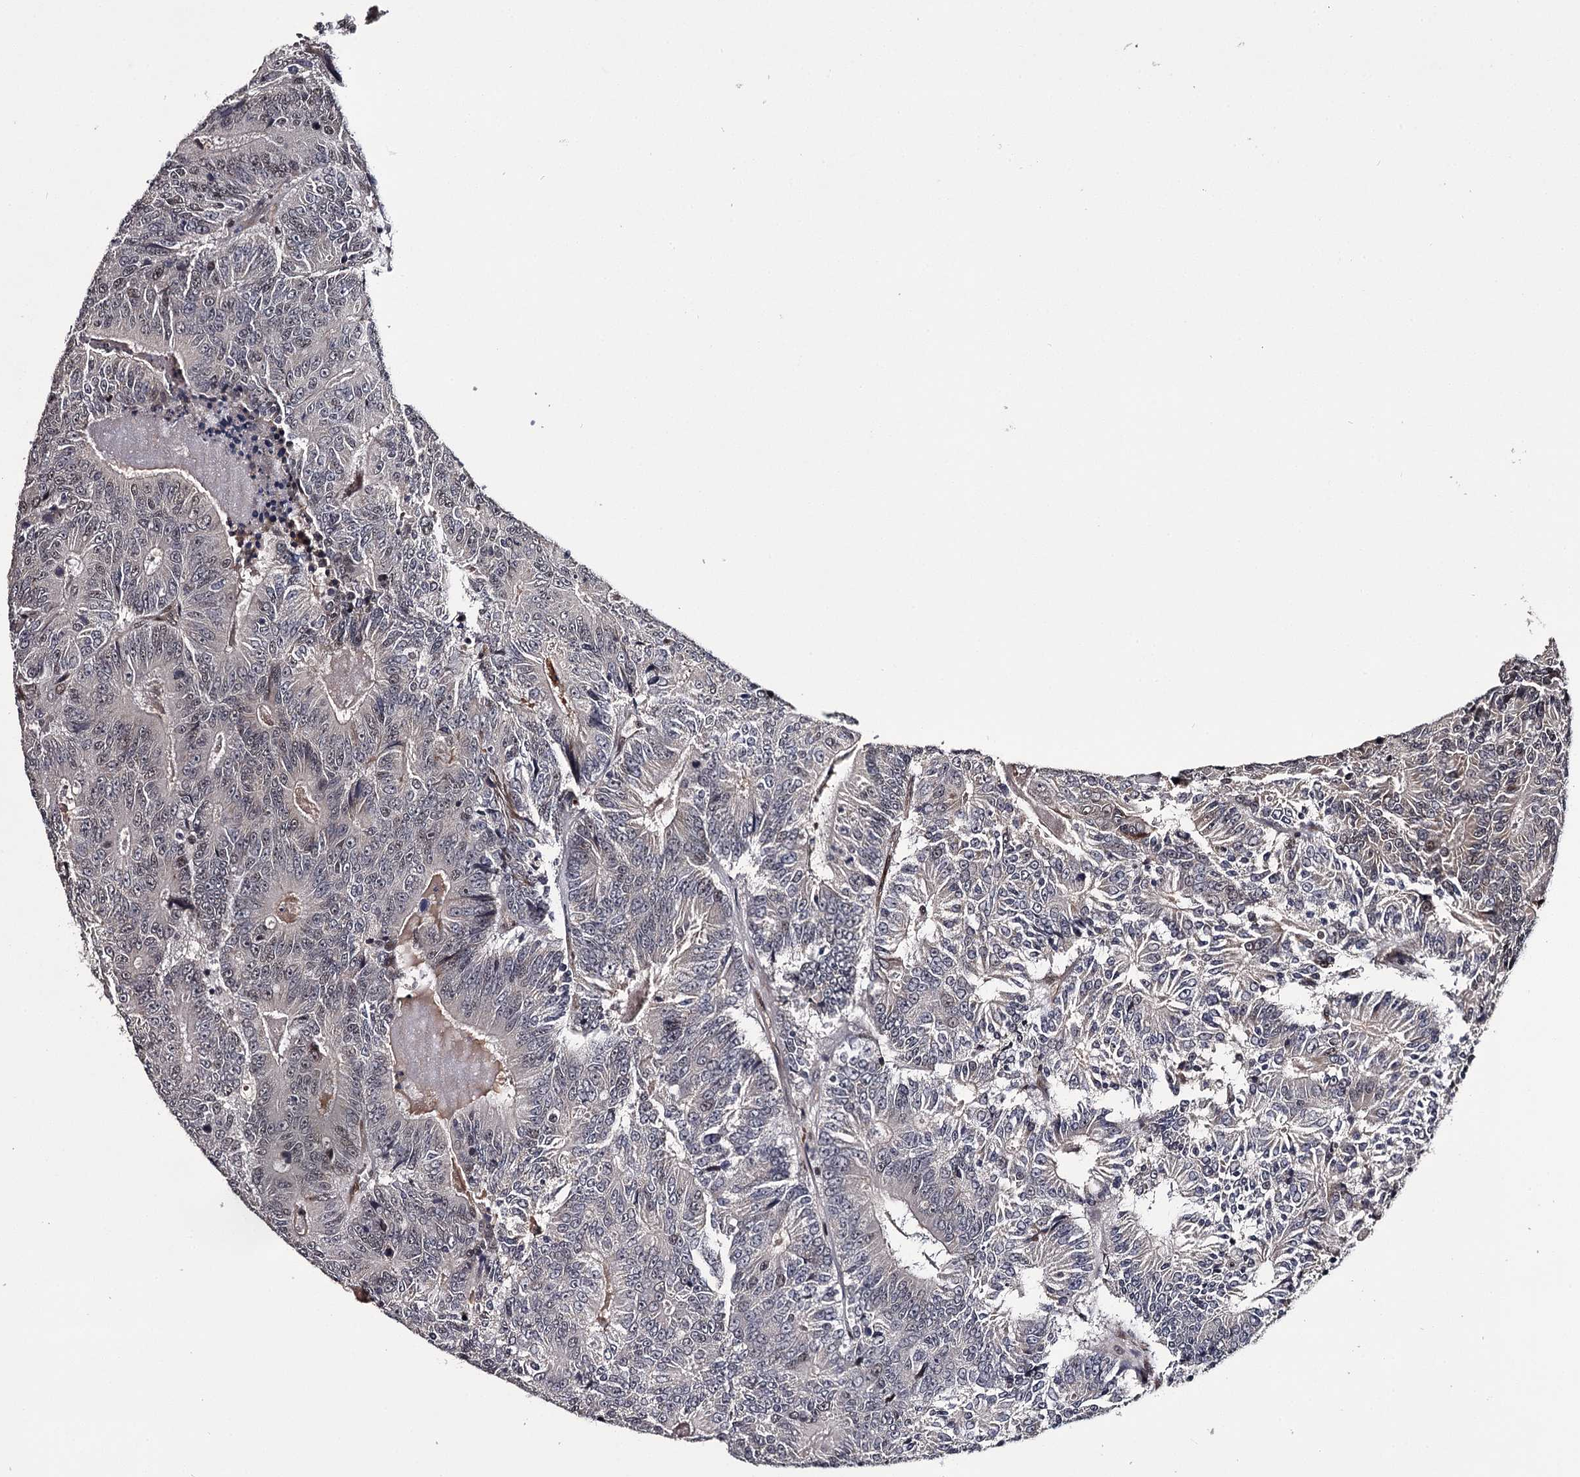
{"staining": {"intensity": "negative", "quantity": "none", "location": "none"}, "tissue": "colorectal cancer", "cell_type": "Tumor cells", "image_type": "cancer", "snomed": [{"axis": "morphology", "description": "Adenocarcinoma, NOS"}, {"axis": "topography", "description": "Colon"}], "caption": "IHC histopathology image of neoplastic tissue: human colorectal cancer (adenocarcinoma) stained with DAB (3,3'-diaminobenzidine) demonstrates no significant protein staining in tumor cells. (DAB (3,3'-diaminobenzidine) IHC with hematoxylin counter stain).", "gene": "RNF44", "patient": {"sex": "male", "age": 83}}